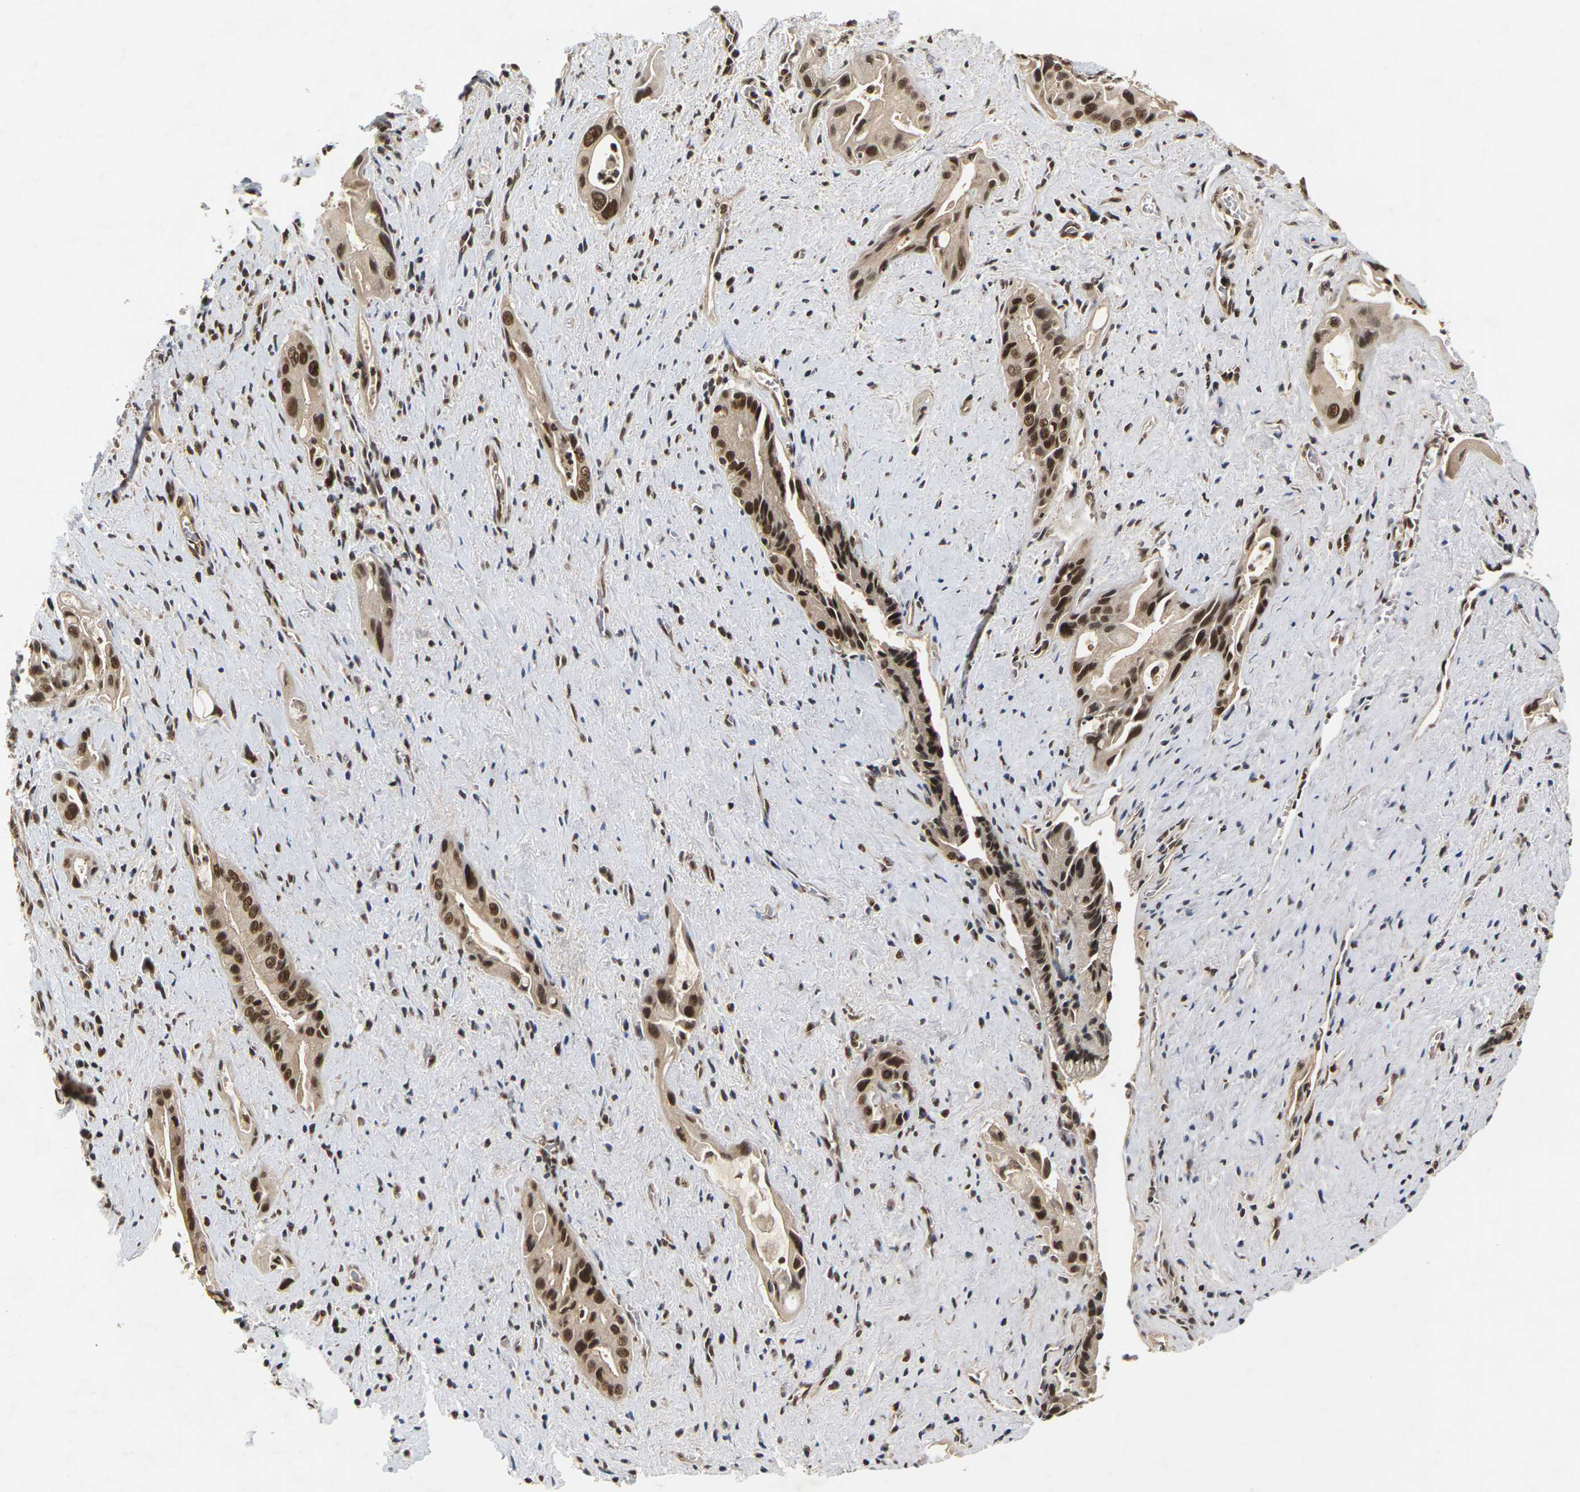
{"staining": {"intensity": "strong", "quantity": ">75%", "location": "cytoplasmic/membranous,nuclear"}, "tissue": "pancreatic cancer", "cell_type": "Tumor cells", "image_type": "cancer", "snomed": [{"axis": "morphology", "description": "Adenocarcinoma, NOS"}, {"axis": "topography", "description": "Pancreas"}], "caption": "Immunohistochemistry (IHC) micrograph of pancreatic cancer stained for a protein (brown), which exhibits high levels of strong cytoplasmic/membranous and nuclear expression in approximately >75% of tumor cells.", "gene": "NELFA", "patient": {"sex": "male", "age": 77}}